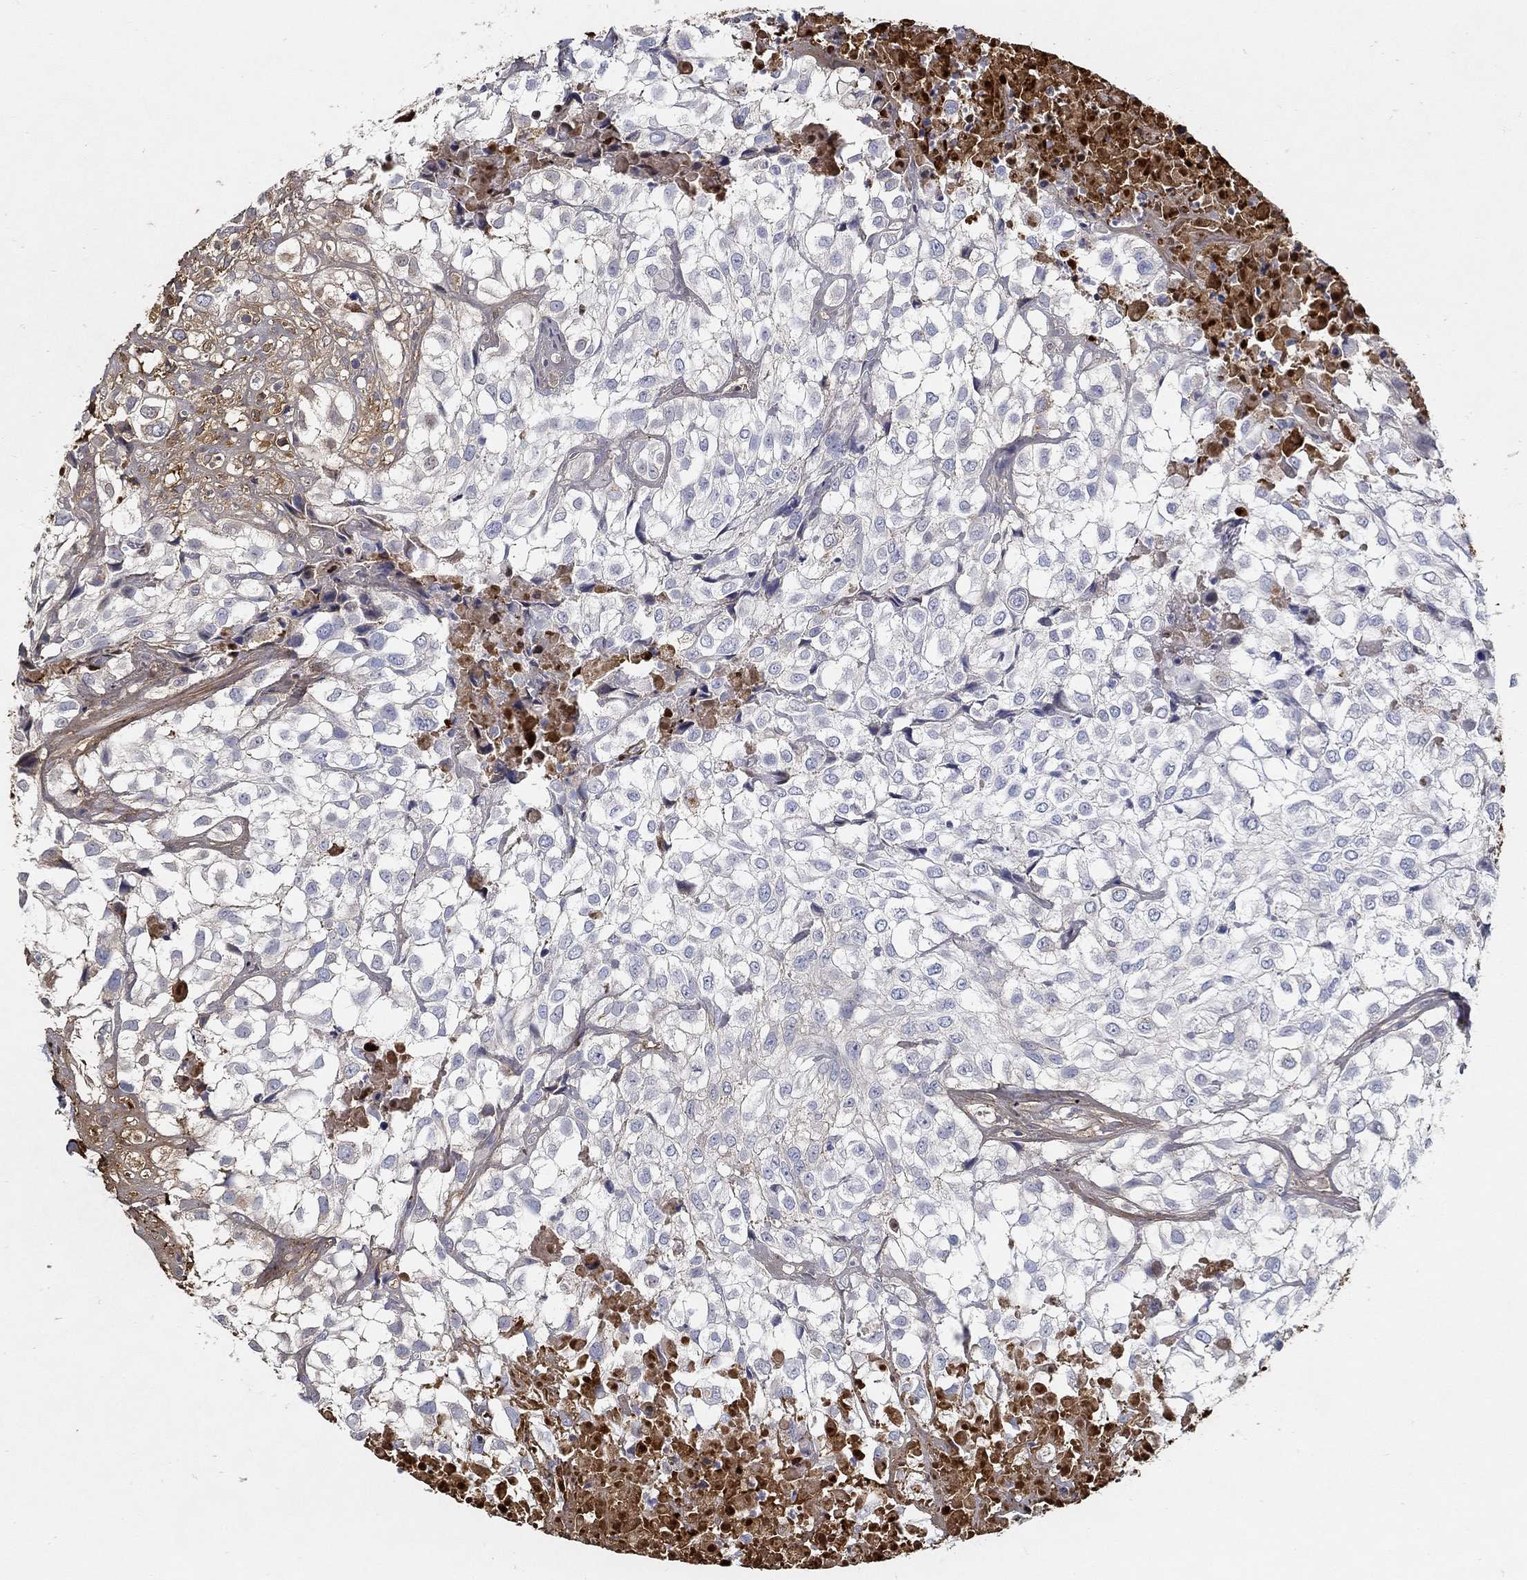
{"staining": {"intensity": "negative", "quantity": "none", "location": "none"}, "tissue": "urothelial cancer", "cell_type": "Tumor cells", "image_type": "cancer", "snomed": [{"axis": "morphology", "description": "Urothelial carcinoma, High grade"}, {"axis": "topography", "description": "Urinary bladder"}], "caption": "Immunohistochemical staining of urothelial cancer reveals no significant positivity in tumor cells.", "gene": "TGFBI", "patient": {"sex": "male", "age": 56}}